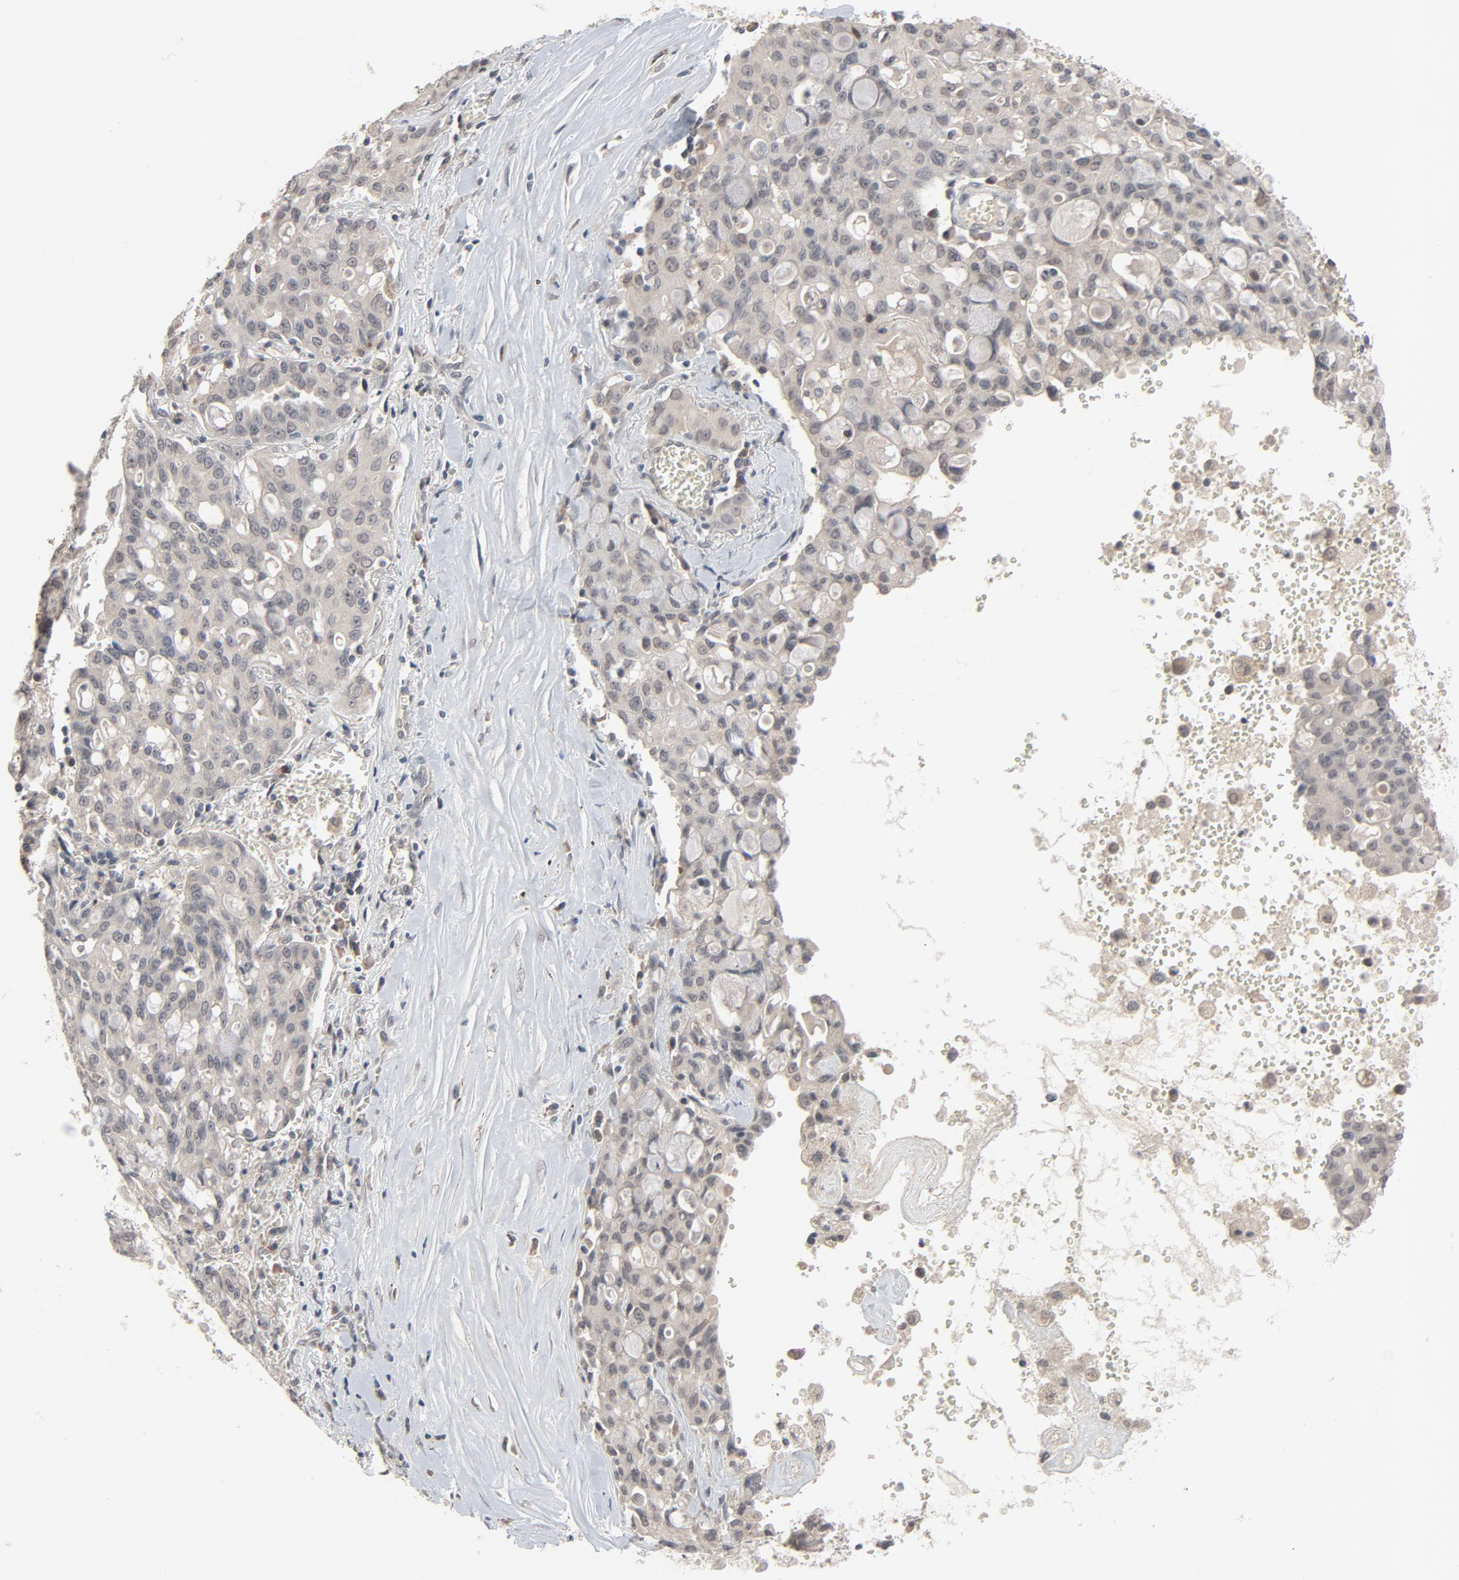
{"staining": {"intensity": "weak", "quantity": ">75%", "location": "cytoplasmic/membranous"}, "tissue": "lung cancer", "cell_type": "Tumor cells", "image_type": "cancer", "snomed": [{"axis": "morphology", "description": "Adenocarcinoma, NOS"}, {"axis": "topography", "description": "Lung"}], "caption": "Adenocarcinoma (lung) stained with a brown dye reveals weak cytoplasmic/membranous positive expression in approximately >75% of tumor cells.", "gene": "MT3", "patient": {"sex": "female", "age": 44}}